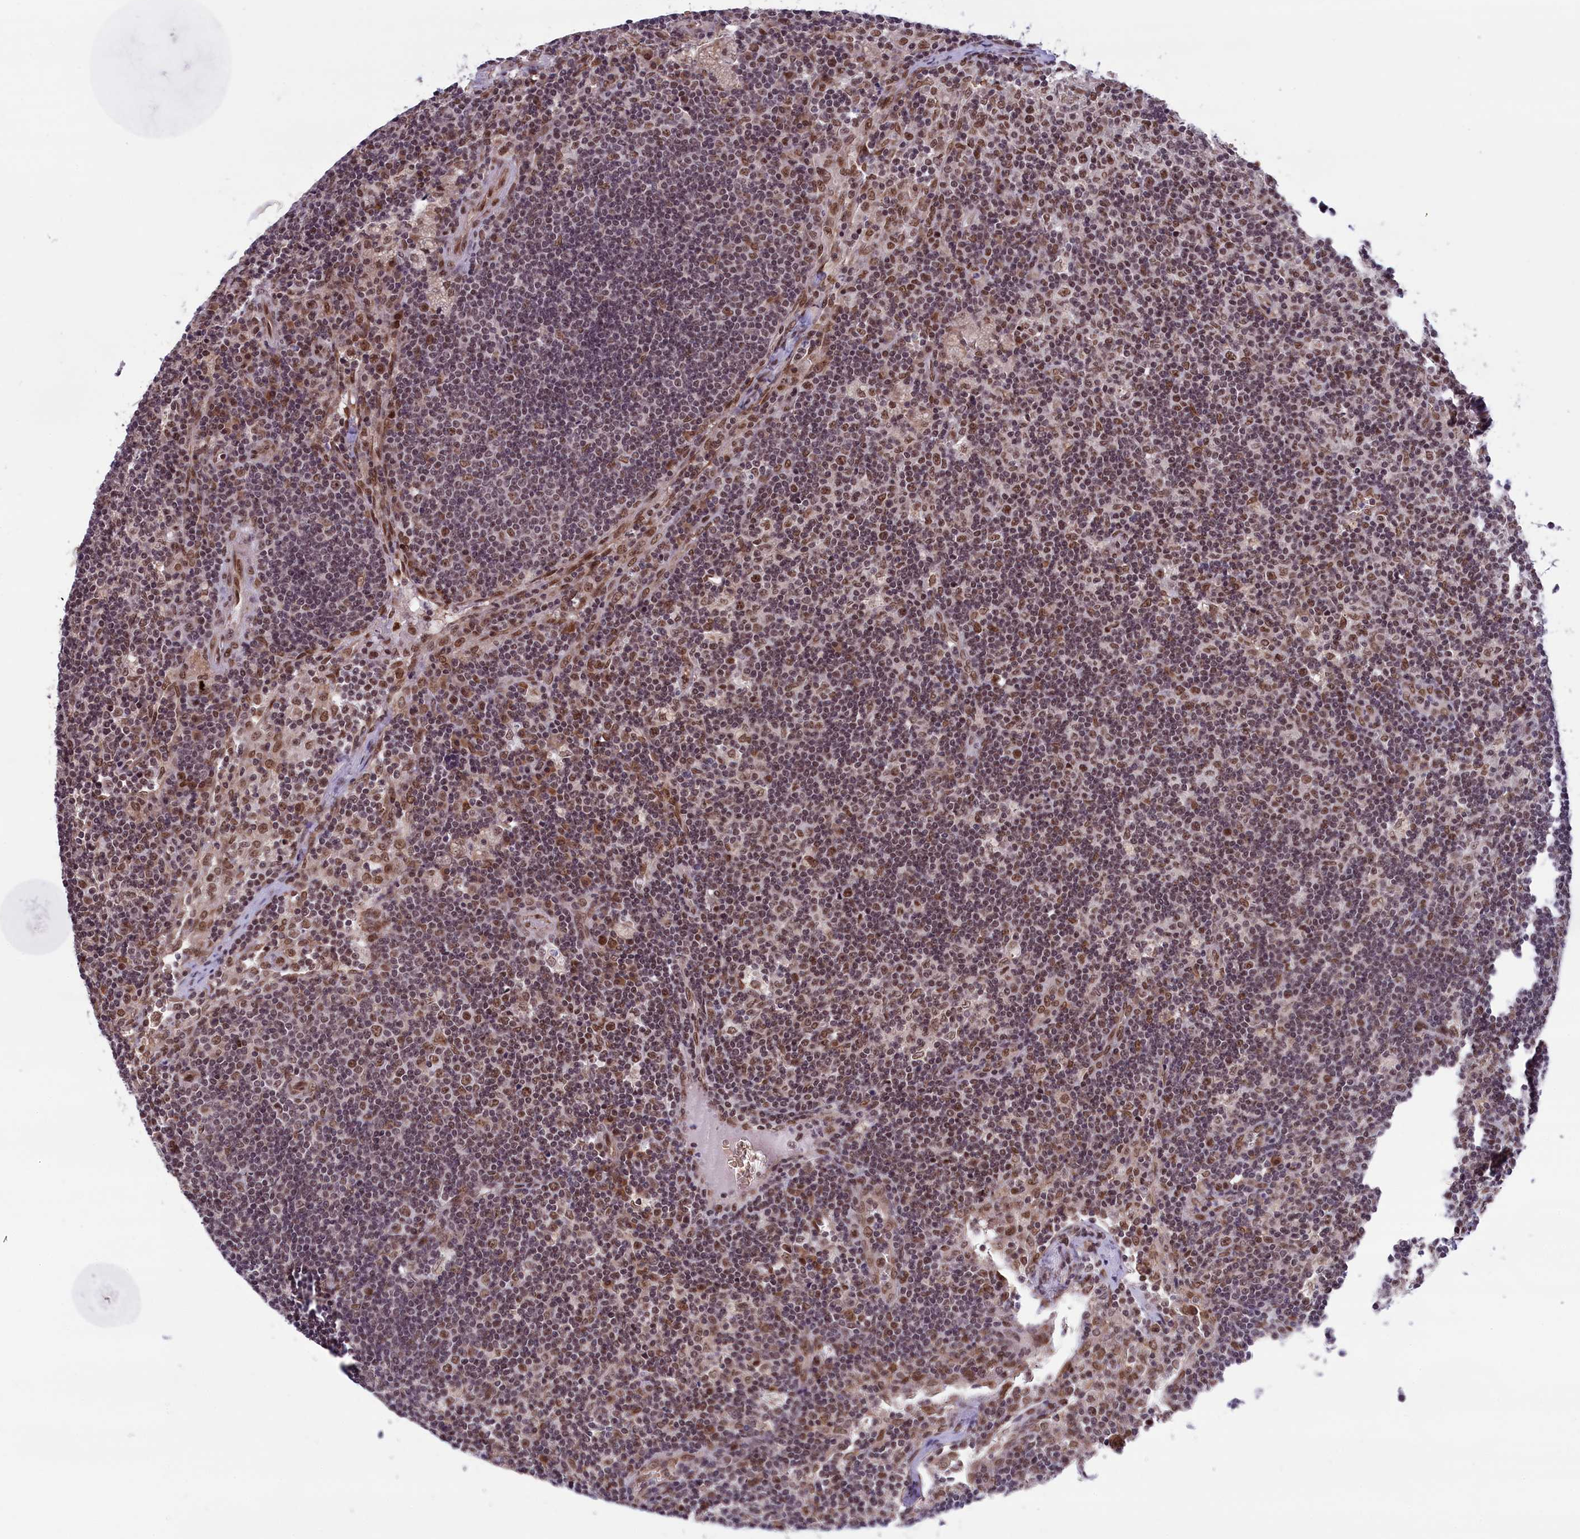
{"staining": {"intensity": "moderate", "quantity": "25%-75%", "location": "nuclear"}, "tissue": "lymph node", "cell_type": "Germinal center cells", "image_type": "normal", "snomed": [{"axis": "morphology", "description": "Normal tissue, NOS"}, {"axis": "topography", "description": "Lymph node"}], "caption": "The immunohistochemical stain labels moderate nuclear expression in germinal center cells of unremarkable lymph node.", "gene": "MPHOSPH8", "patient": {"sex": "male", "age": 58}}